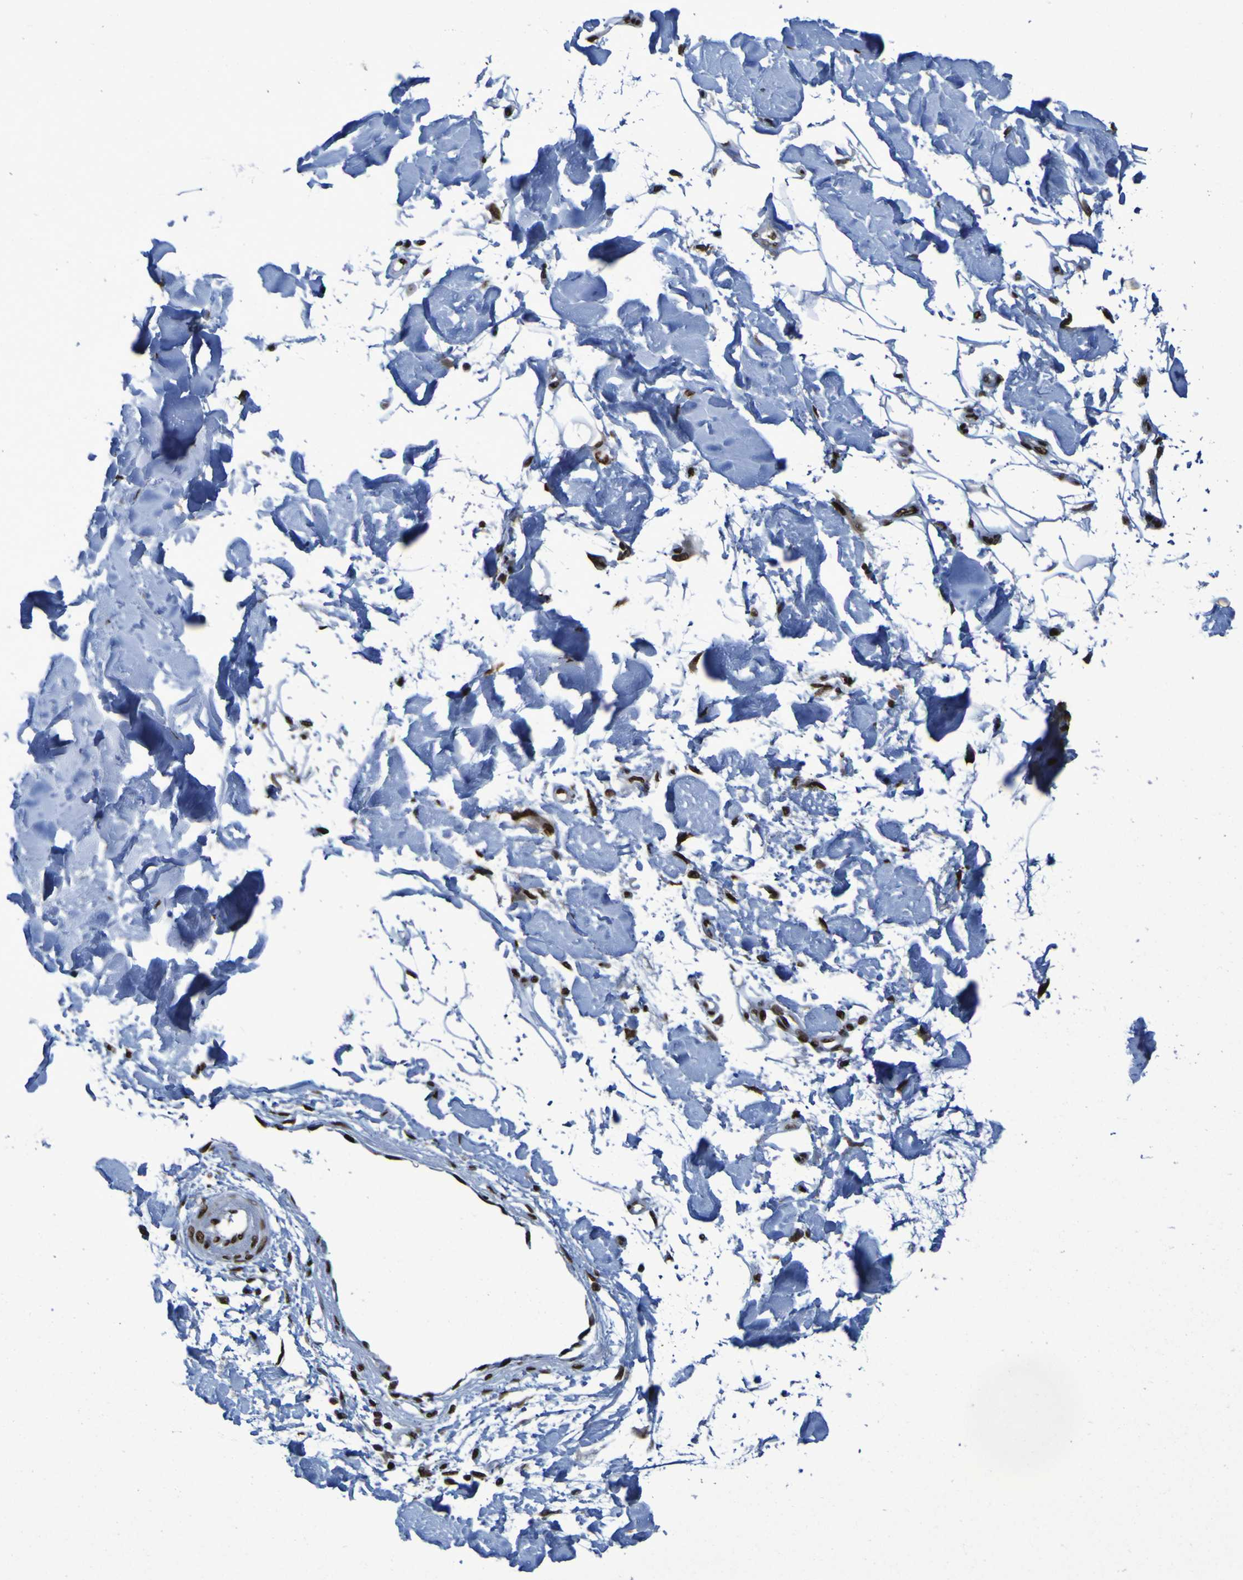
{"staining": {"intensity": "strong", "quantity": ">75%", "location": "nuclear"}, "tissue": "adipose tissue", "cell_type": "Adipocytes", "image_type": "normal", "snomed": [{"axis": "morphology", "description": "Squamous cell carcinoma, NOS"}, {"axis": "topography", "description": "Skin"}], "caption": "This micrograph displays benign adipose tissue stained with IHC to label a protein in brown. The nuclear of adipocytes show strong positivity for the protein. Nuclei are counter-stained blue.", "gene": "HNRNPR", "patient": {"sex": "male", "age": 83}}